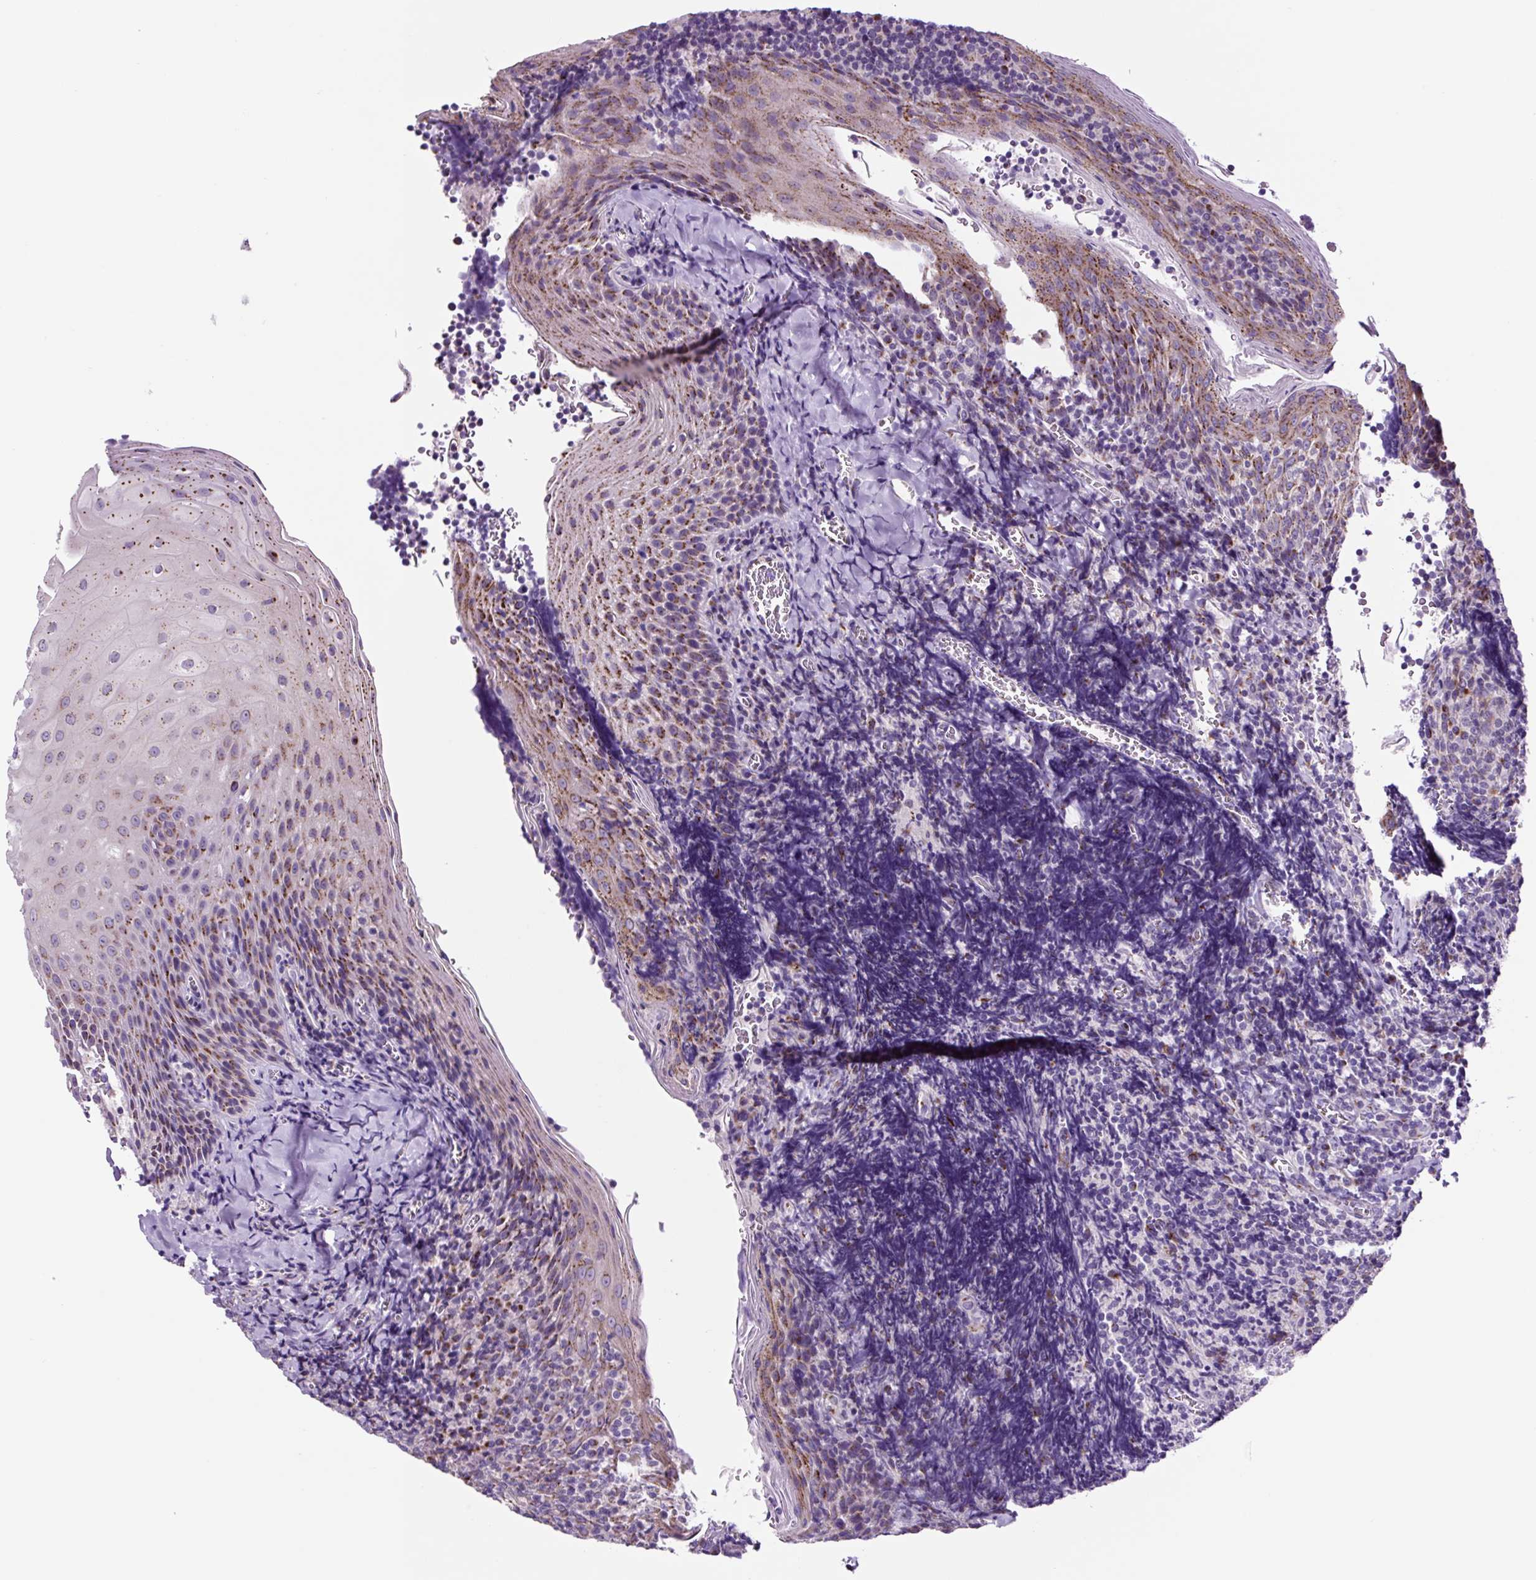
{"staining": {"intensity": "negative", "quantity": "none", "location": "none"}, "tissue": "tonsil", "cell_type": "Germinal center cells", "image_type": "normal", "snomed": [{"axis": "morphology", "description": "Normal tissue, NOS"}, {"axis": "topography", "description": "Tonsil"}], "caption": "This is a micrograph of immunohistochemistry (IHC) staining of benign tonsil, which shows no staining in germinal center cells. The staining was performed using DAB (3,3'-diaminobenzidine) to visualize the protein expression in brown, while the nuclei were stained in blue with hematoxylin (Magnification: 20x).", "gene": "GORASP1", "patient": {"sex": "male", "age": 27}}